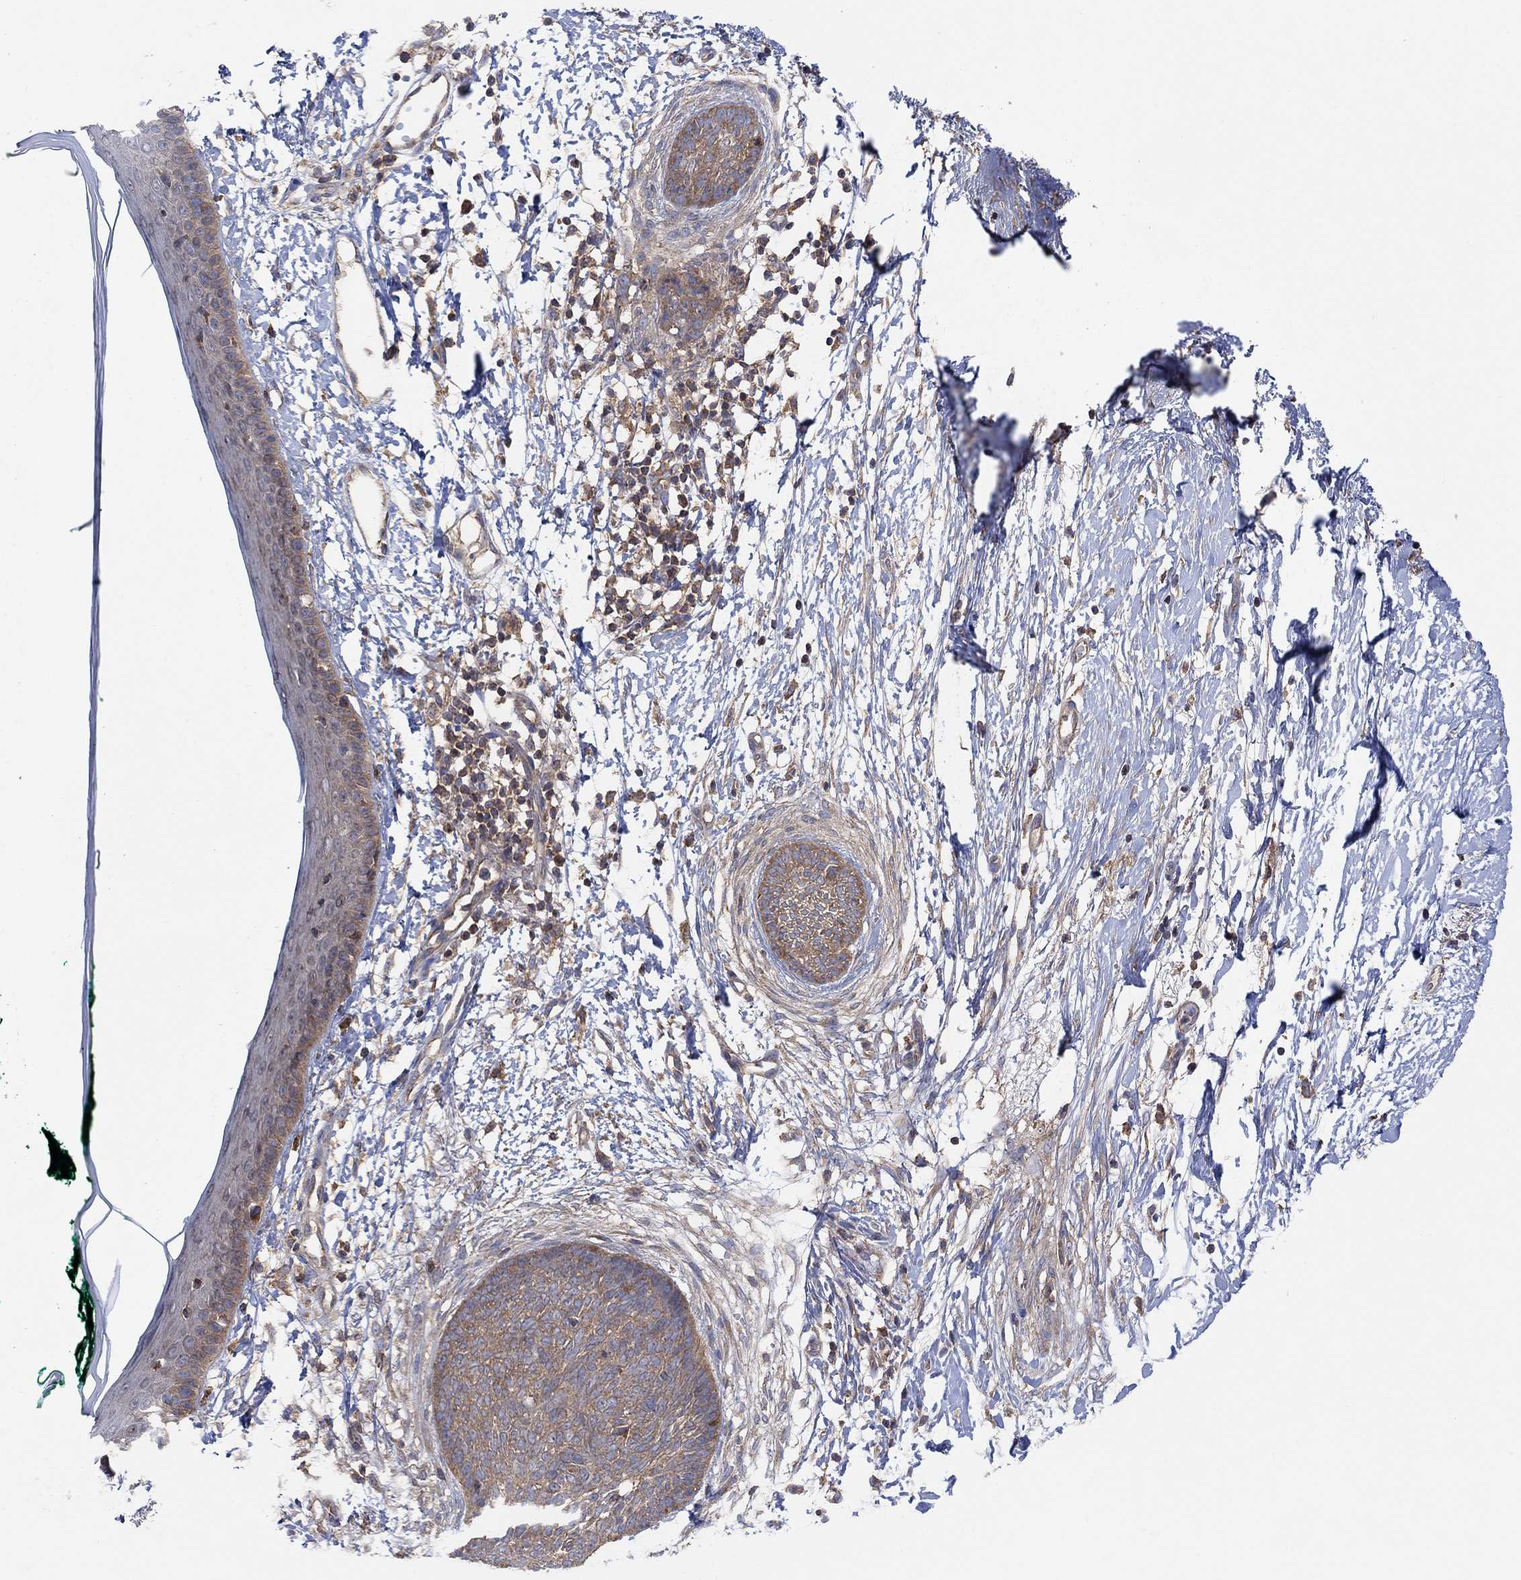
{"staining": {"intensity": "weak", "quantity": ">75%", "location": "cytoplasmic/membranous"}, "tissue": "skin cancer", "cell_type": "Tumor cells", "image_type": "cancer", "snomed": [{"axis": "morphology", "description": "Normal tissue, NOS"}, {"axis": "morphology", "description": "Basal cell carcinoma"}, {"axis": "topography", "description": "Skin"}], "caption": "Protein expression by immunohistochemistry shows weak cytoplasmic/membranous expression in approximately >75% of tumor cells in basal cell carcinoma (skin).", "gene": "BLOC1S3", "patient": {"sex": "male", "age": 84}}